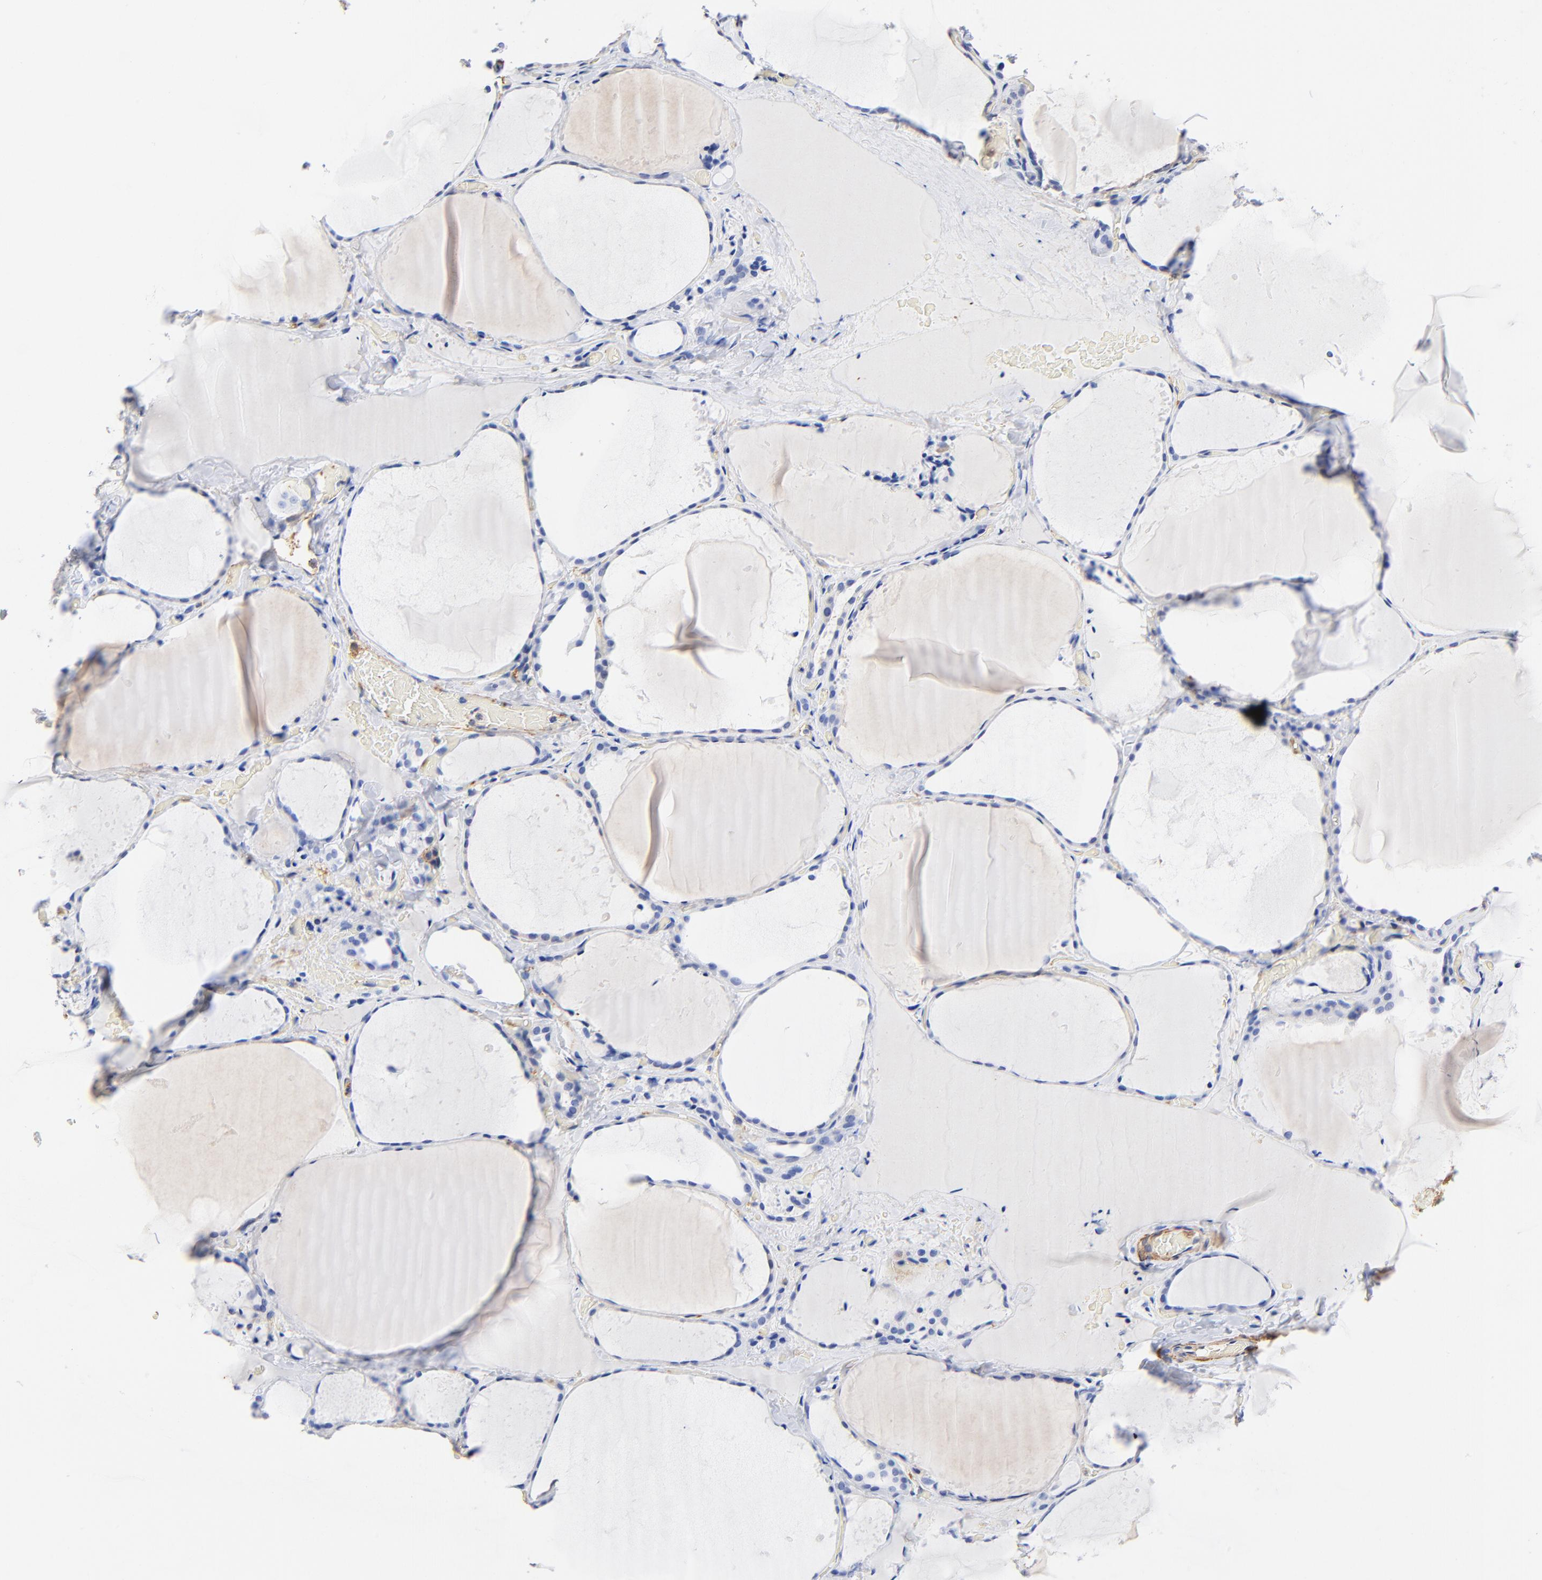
{"staining": {"intensity": "negative", "quantity": "none", "location": "none"}, "tissue": "thyroid gland", "cell_type": "Glandular cells", "image_type": "normal", "snomed": [{"axis": "morphology", "description": "Normal tissue, NOS"}, {"axis": "topography", "description": "Thyroid gland"}], "caption": "Glandular cells are negative for protein expression in unremarkable human thyroid gland. (Brightfield microscopy of DAB (3,3'-diaminobenzidine) immunohistochemistry at high magnification).", "gene": "TAGLN2", "patient": {"sex": "female", "age": 22}}